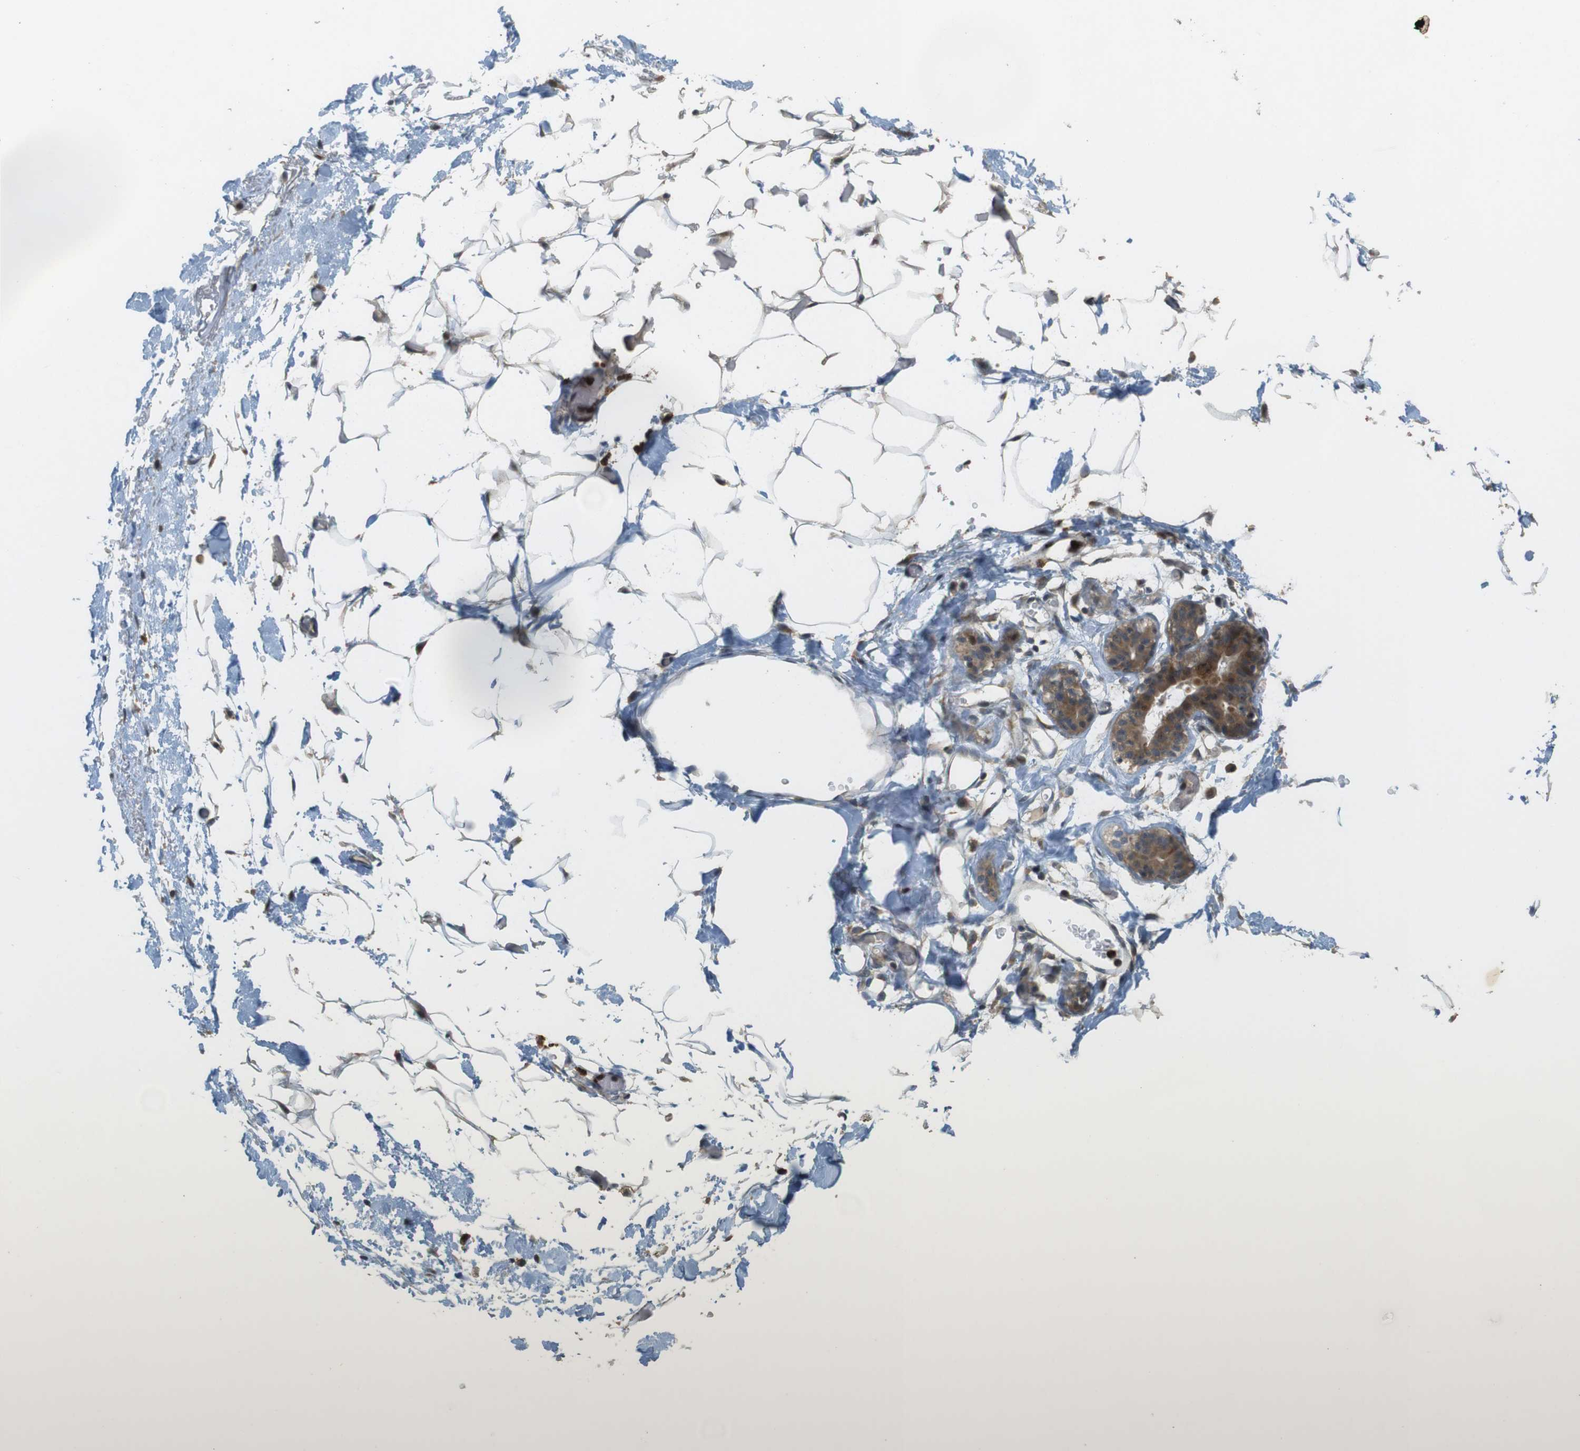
{"staining": {"intensity": "moderate", "quantity": "25%-75%", "location": "cytoplasmic/membranous"}, "tissue": "adipose tissue", "cell_type": "Adipocytes", "image_type": "normal", "snomed": [{"axis": "morphology", "description": "Normal tissue, NOS"}, {"axis": "topography", "description": "Breast"}, {"axis": "topography", "description": "Adipose tissue"}], "caption": "Moderate cytoplasmic/membranous staining for a protein is seen in approximately 25%-75% of adipocytes of normal adipose tissue using IHC.", "gene": "TMX3", "patient": {"sex": "female", "age": 25}}